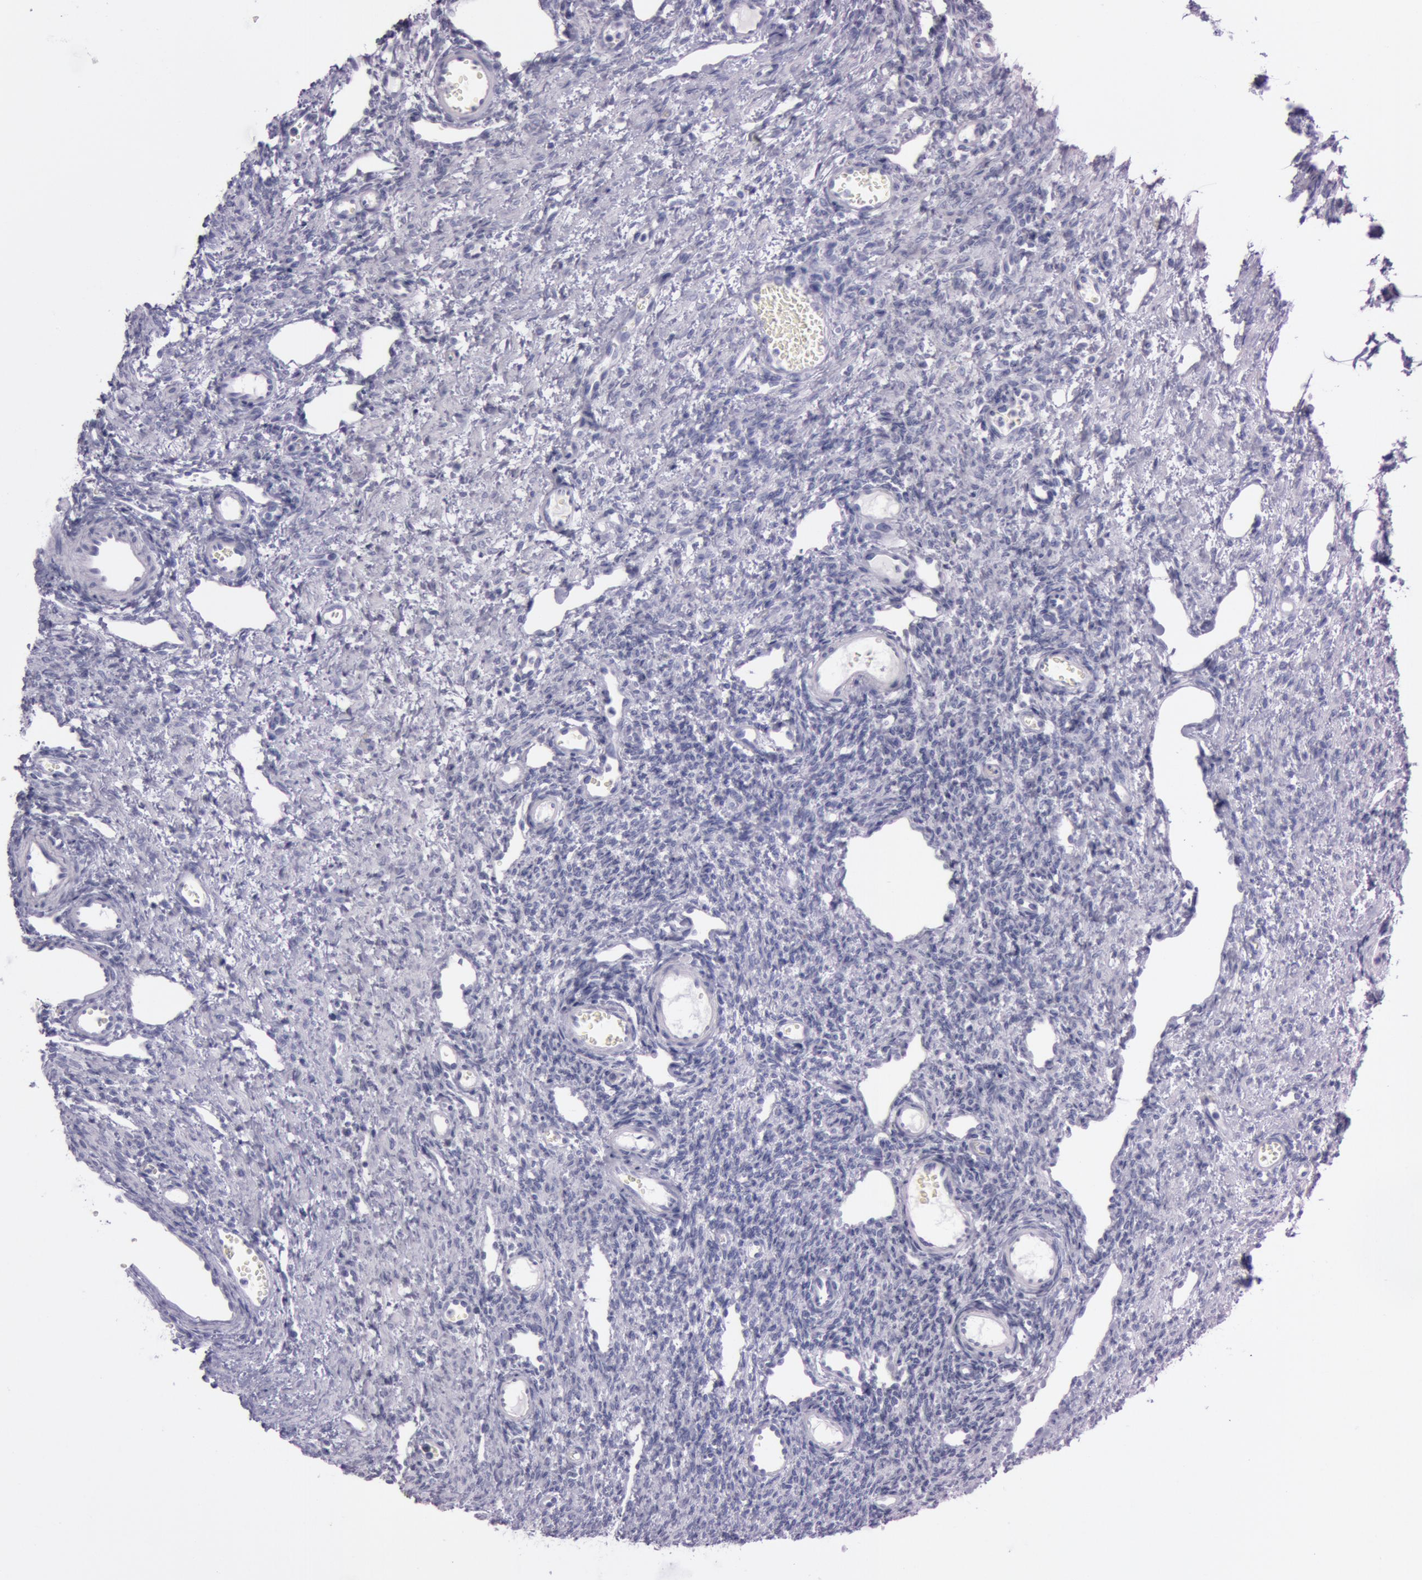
{"staining": {"intensity": "negative", "quantity": "none", "location": "none"}, "tissue": "ovary", "cell_type": "Follicle cells", "image_type": "normal", "snomed": [{"axis": "morphology", "description": "Normal tissue, NOS"}, {"axis": "topography", "description": "Ovary"}], "caption": "Protein analysis of normal ovary demonstrates no significant staining in follicle cells.", "gene": "S100A7", "patient": {"sex": "female", "age": 33}}